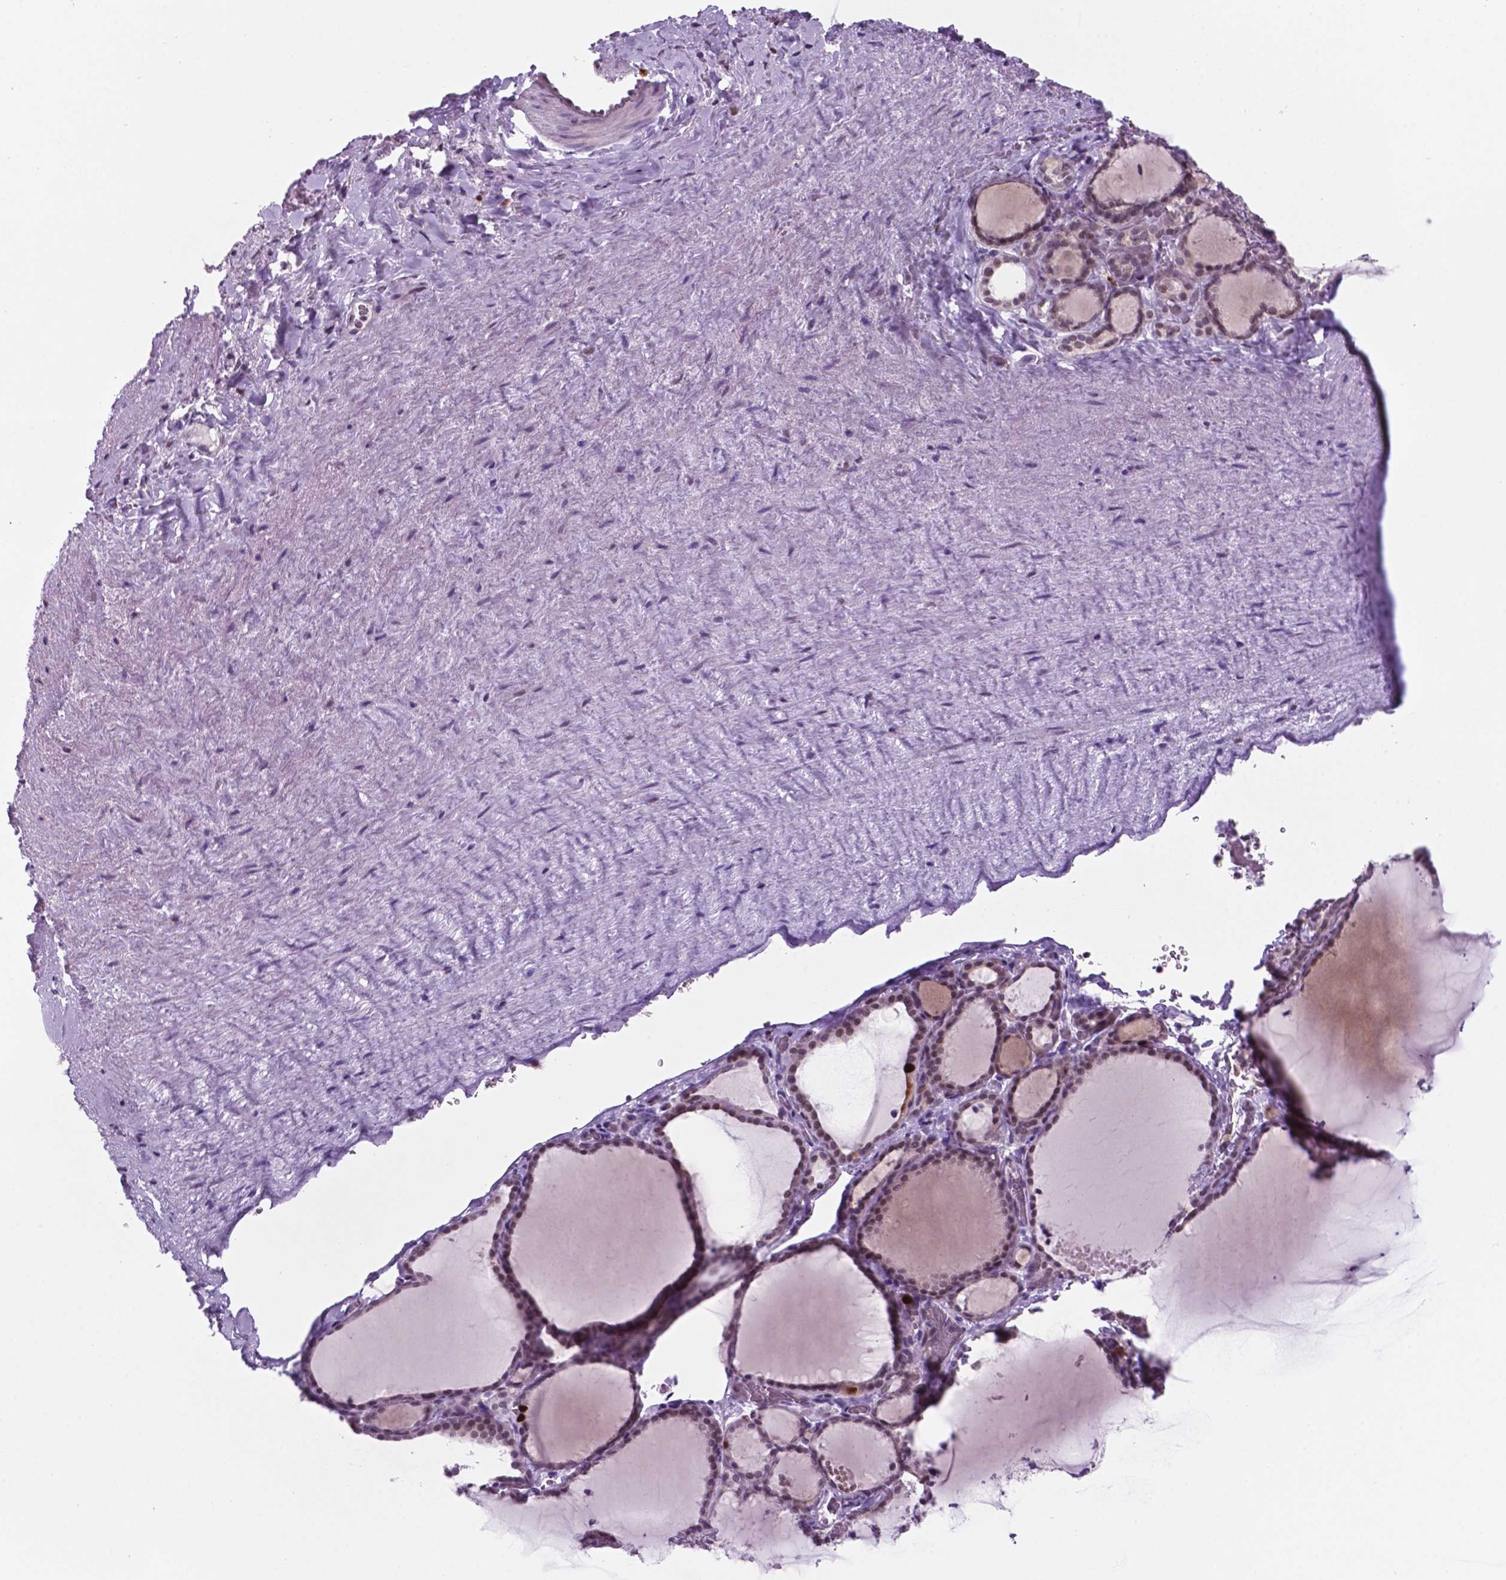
{"staining": {"intensity": "moderate", "quantity": "<25%", "location": "nuclear"}, "tissue": "thyroid gland", "cell_type": "Glandular cells", "image_type": "normal", "snomed": [{"axis": "morphology", "description": "Normal tissue, NOS"}, {"axis": "topography", "description": "Thyroid gland"}], "caption": "Human thyroid gland stained with a brown dye shows moderate nuclear positive expression in approximately <25% of glandular cells.", "gene": "NCAPH2", "patient": {"sex": "female", "age": 22}}